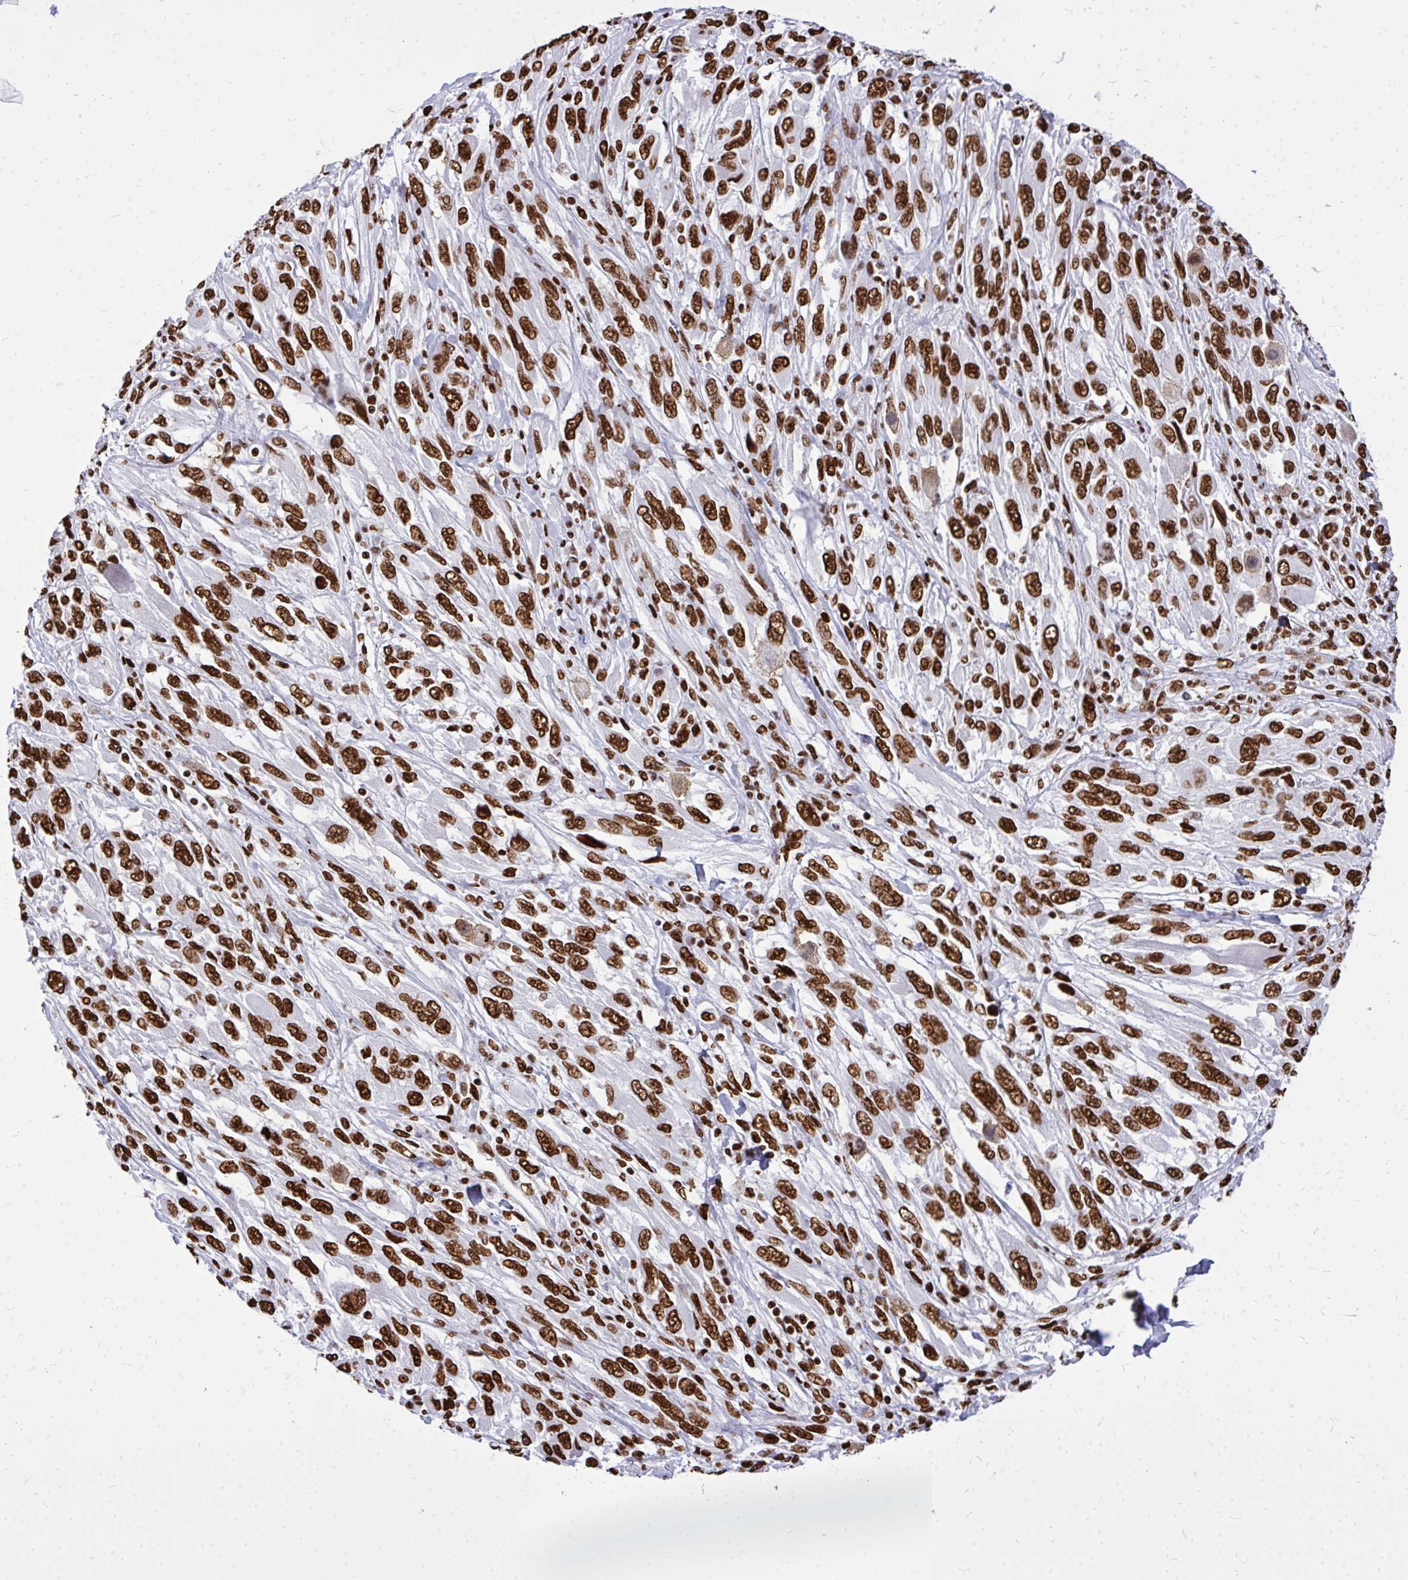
{"staining": {"intensity": "strong", "quantity": ">75%", "location": "nuclear"}, "tissue": "melanoma", "cell_type": "Tumor cells", "image_type": "cancer", "snomed": [{"axis": "morphology", "description": "Malignant melanoma, NOS"}, {"axis": "topography", "description": "Skin"}], "caption": "Malignant melanoma was stained to show a protein in brown. There is high levels of strong nuclear staining in approximately >75% of tumor cells. Immunohistochemistry (ihc) stains the protein in brown and the nuclei are stained blue.", "gene": "TBL1Y", "patient": {"sex": "female", "age": 91}}